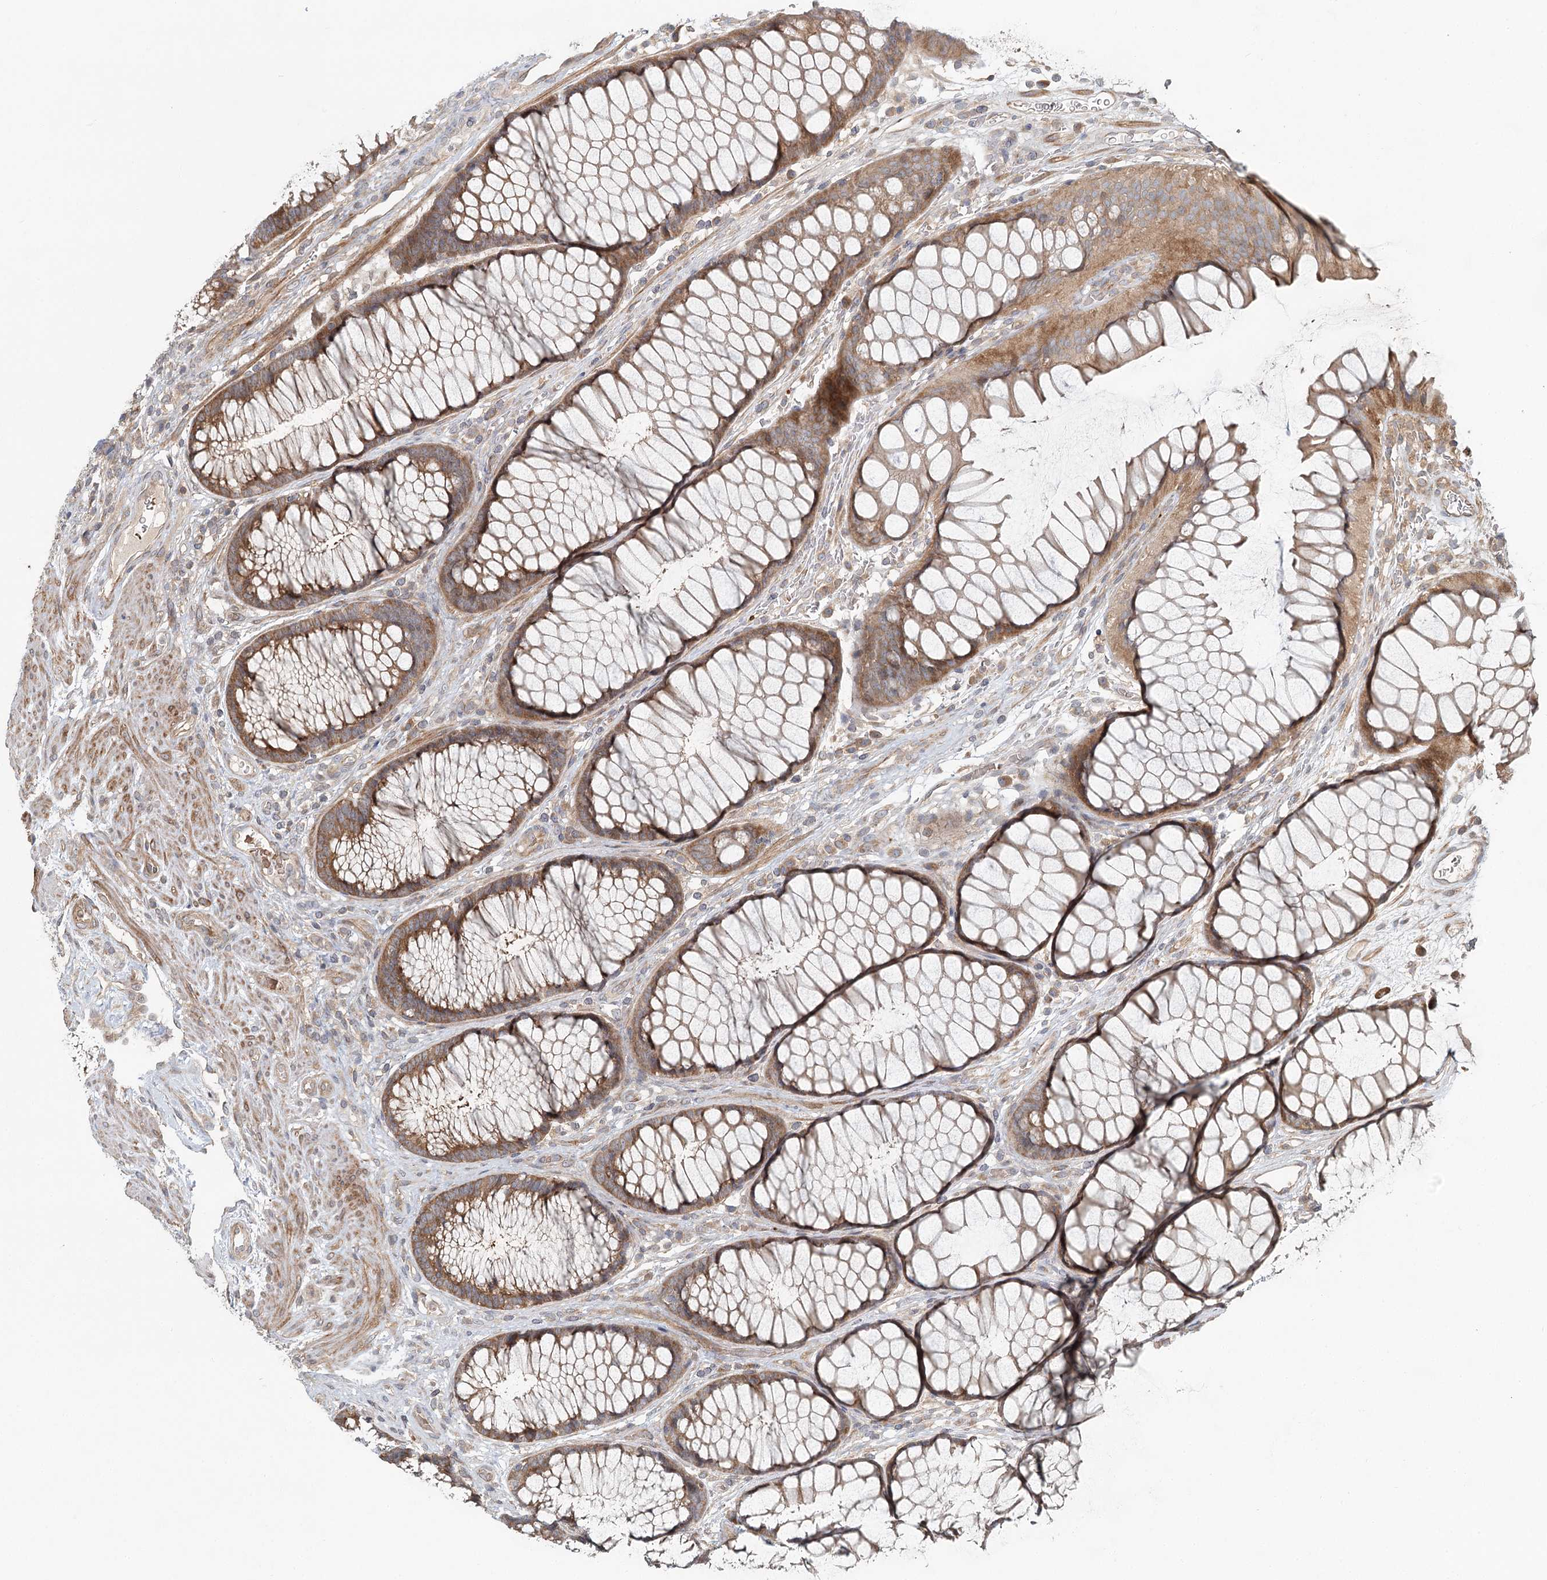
{"staining": {"intensity": "moderate", "quantity": ">75%", "location": "cytoplasmic/membranous"}, "tissue": "colon", "cell_type": "Endothelial cells", "image_type": "normal", "snomed": [{"axis": "morphology", "description": "Normal tissue, NOS"}, {"axis": "topography", "description": "Colon"}], "caption": "A high-resolution micrograph shows immunohistochemistry staining of benign colon, which reveals moderate cytoplasmic/membranous positivity in about >75% of endothelial cells.", "gene": "ENSG00000273217", "patient": {"sex": "female", "age": 82}}